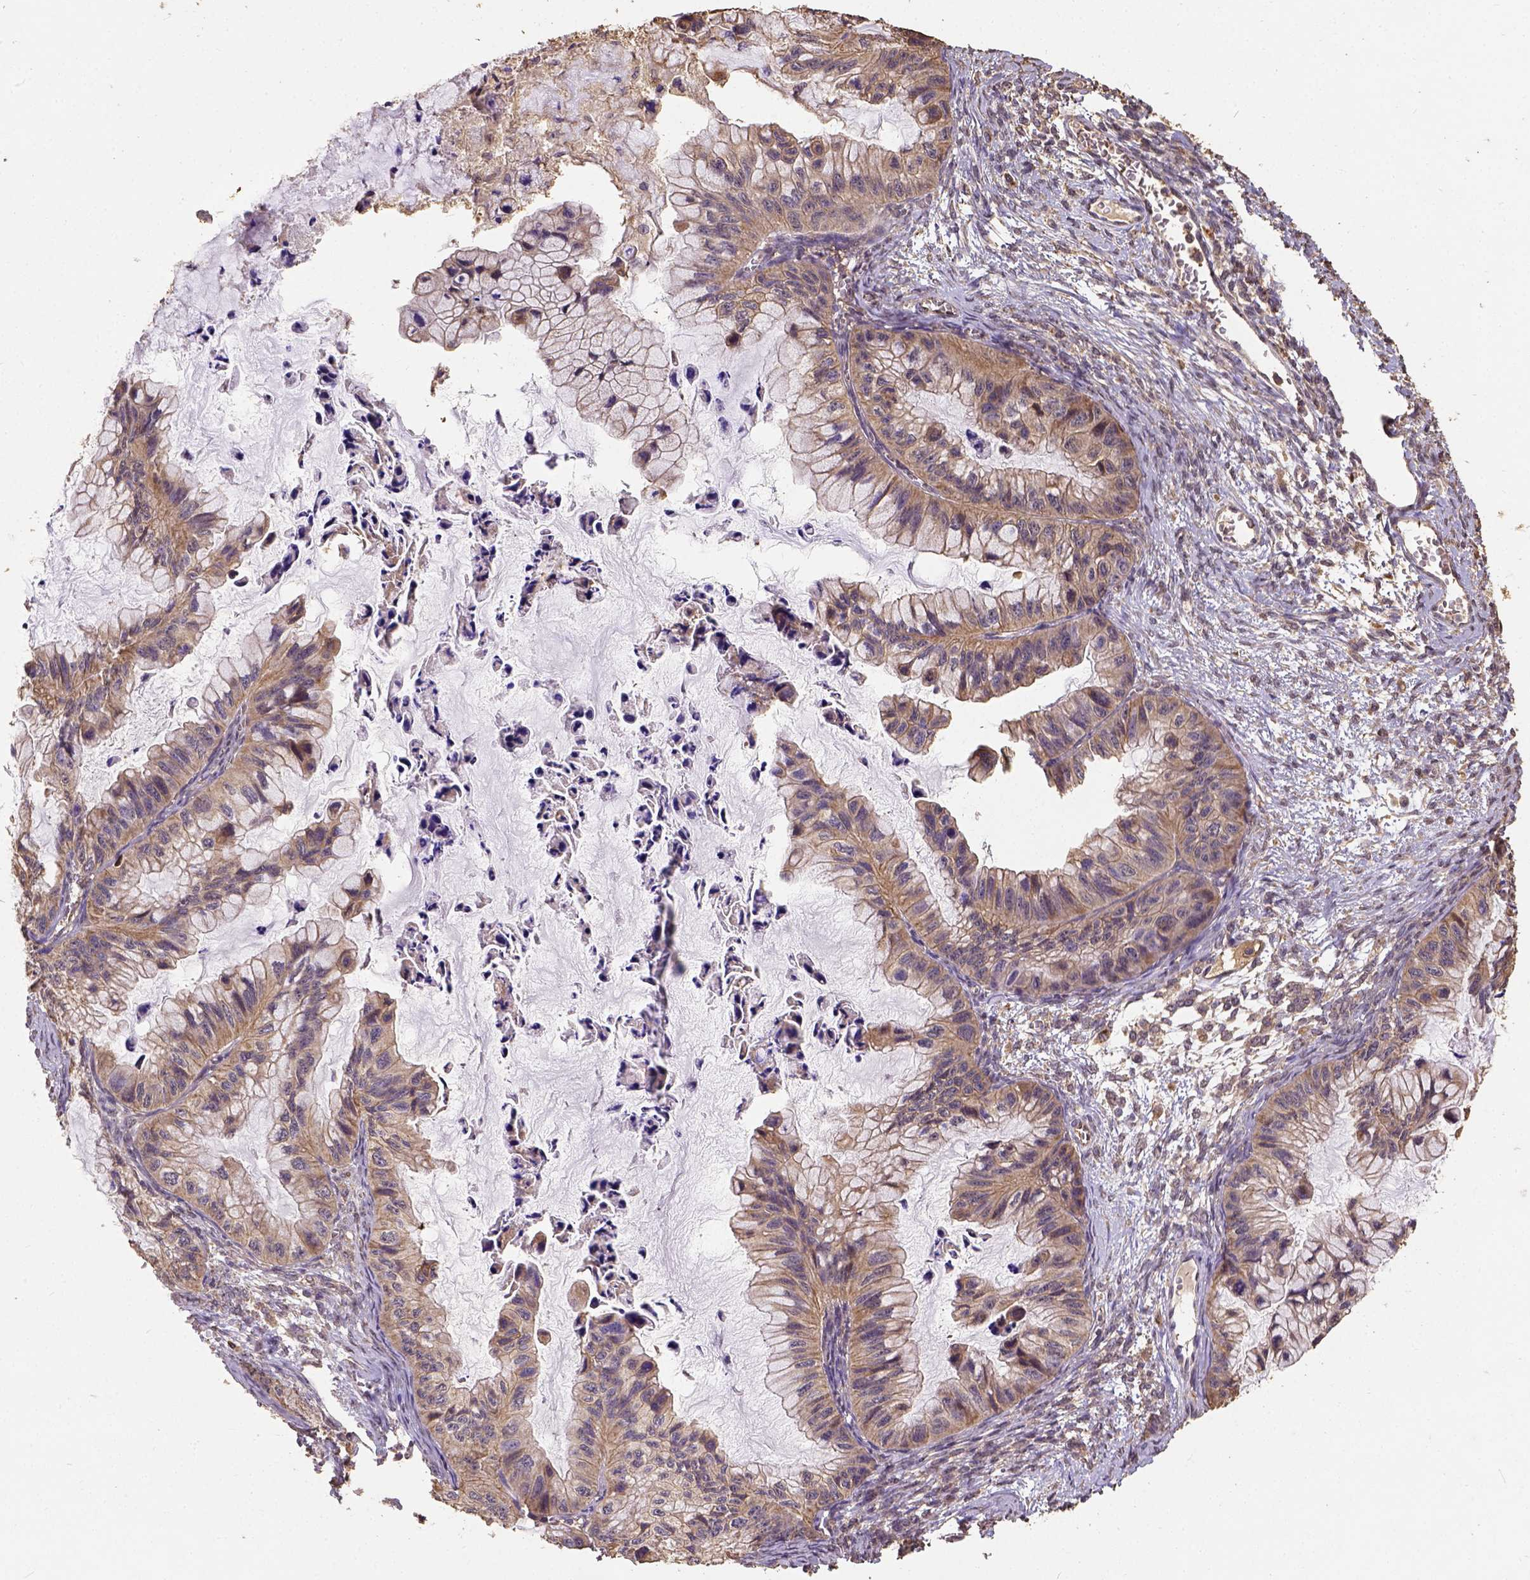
{"staining": {"intensity": "moderate", "quantity": "25%-75%", "location": "cytoplasmic/membranous"}, "tissue": "ovarian cancer", "cell_type": "Tumor cells", "image_type": "cancer", "snomed": [{"axis": "morphology", "description": "Cystadenocarcinoma, mucinous, NOS"}, {"axis": "topography", "description": "Ovary"}], "caption": "Protein staining exhibits moderate cytoplasmic/membranous expression in approximately 25%-75% of tumor cells in mucinous cystadenocarcinoma (ovarian).", "gene": "ATP1B3", "patient": {"sex": "female", "age": 72}}